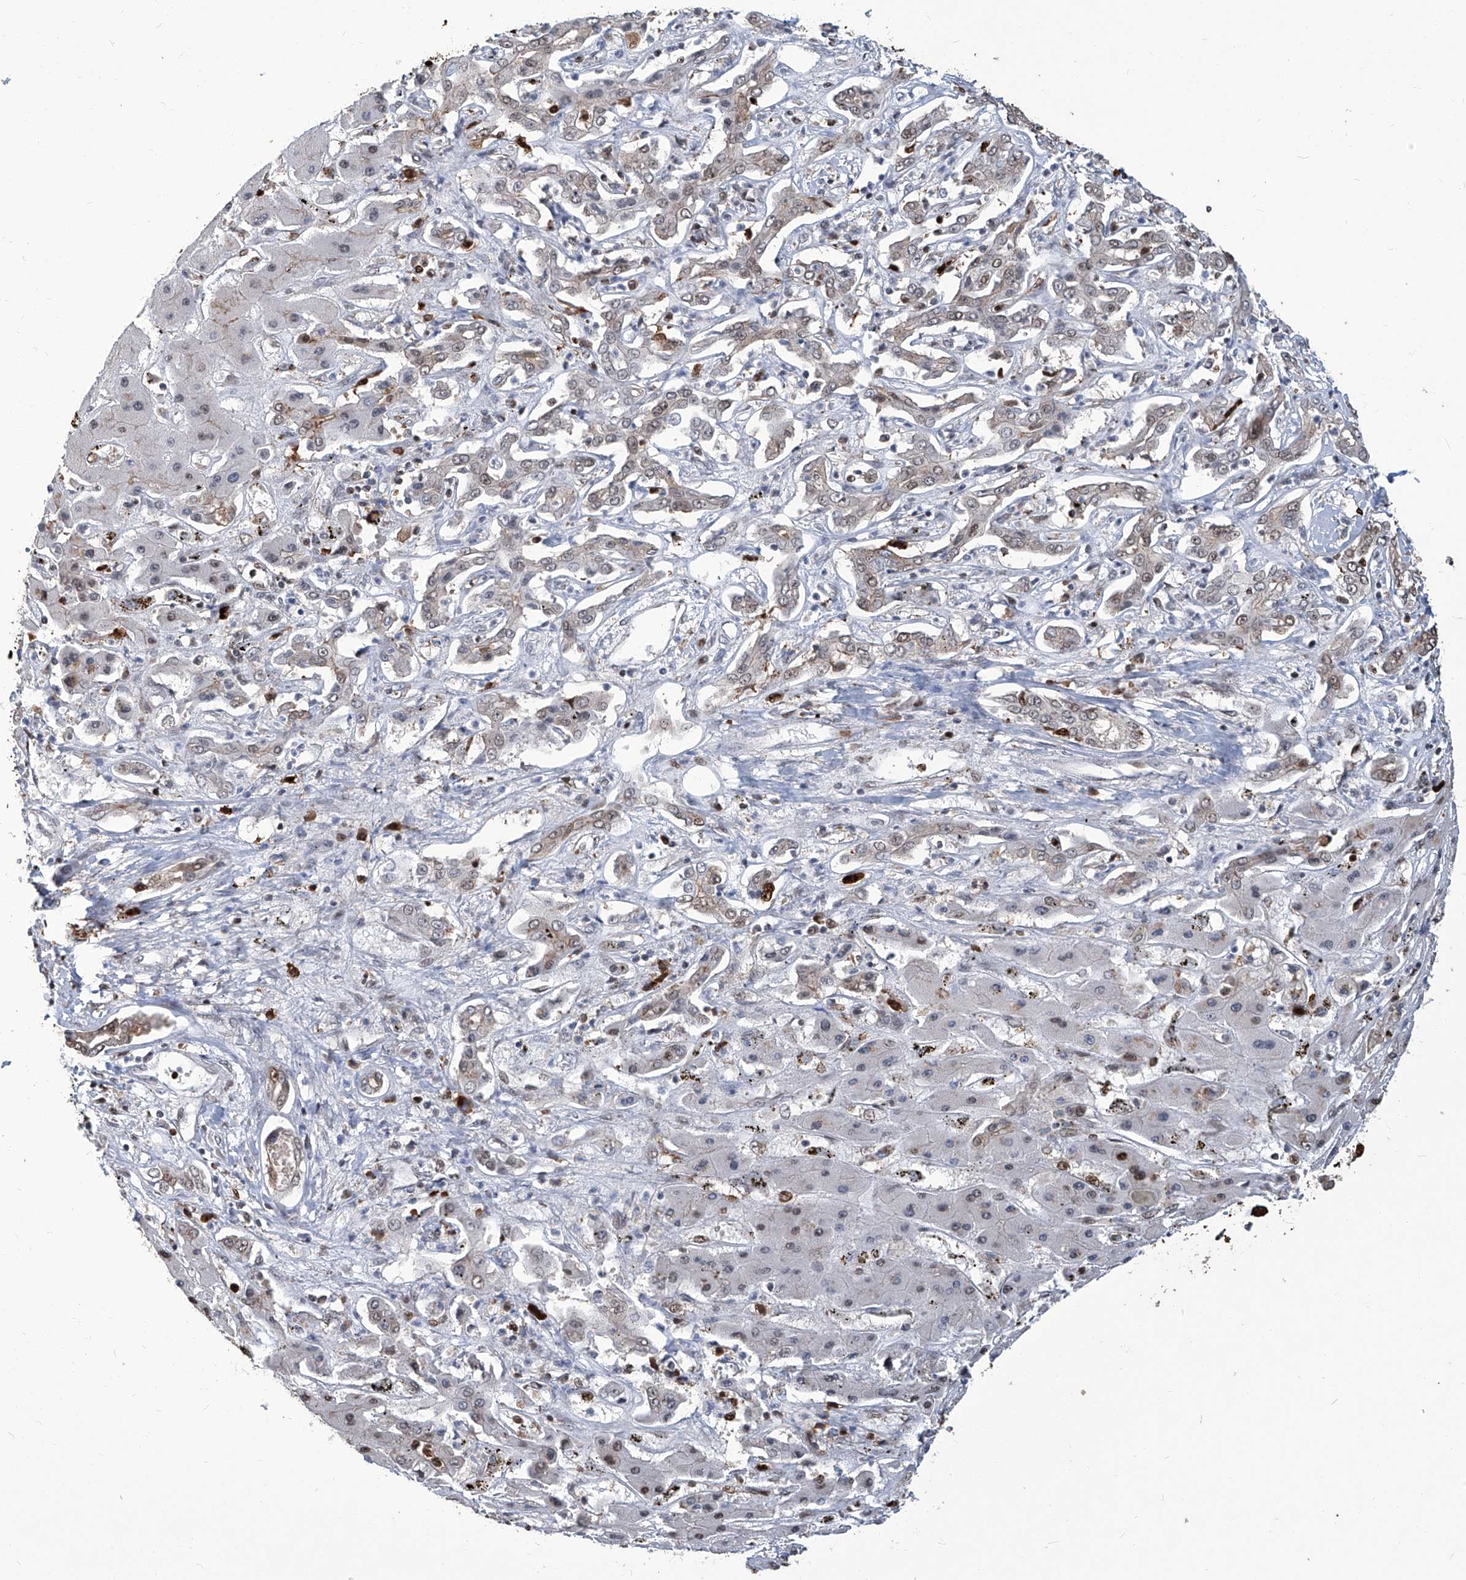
{"staining": {"intensity": "weak", "quantity": "25%-75%", "location": "nuclear"}, "tissue": "liver cancer", "cell_type": "Tumor cells", "image_type": "cancer", "snomed": [{"axis": "morphology", "description": "Cholangiocarcinoma"}, {"axis": "topography", "description": "Liver"}], "caption": "A high-resolution micrograph shows immunohistochemistry staining of liver cholangiocarcinoma, which displays weak nuclear staining in approximately 25%-75% of tumor cells.", "gene": "PCNA", "patient": {"sex": "male", "age": 67}}